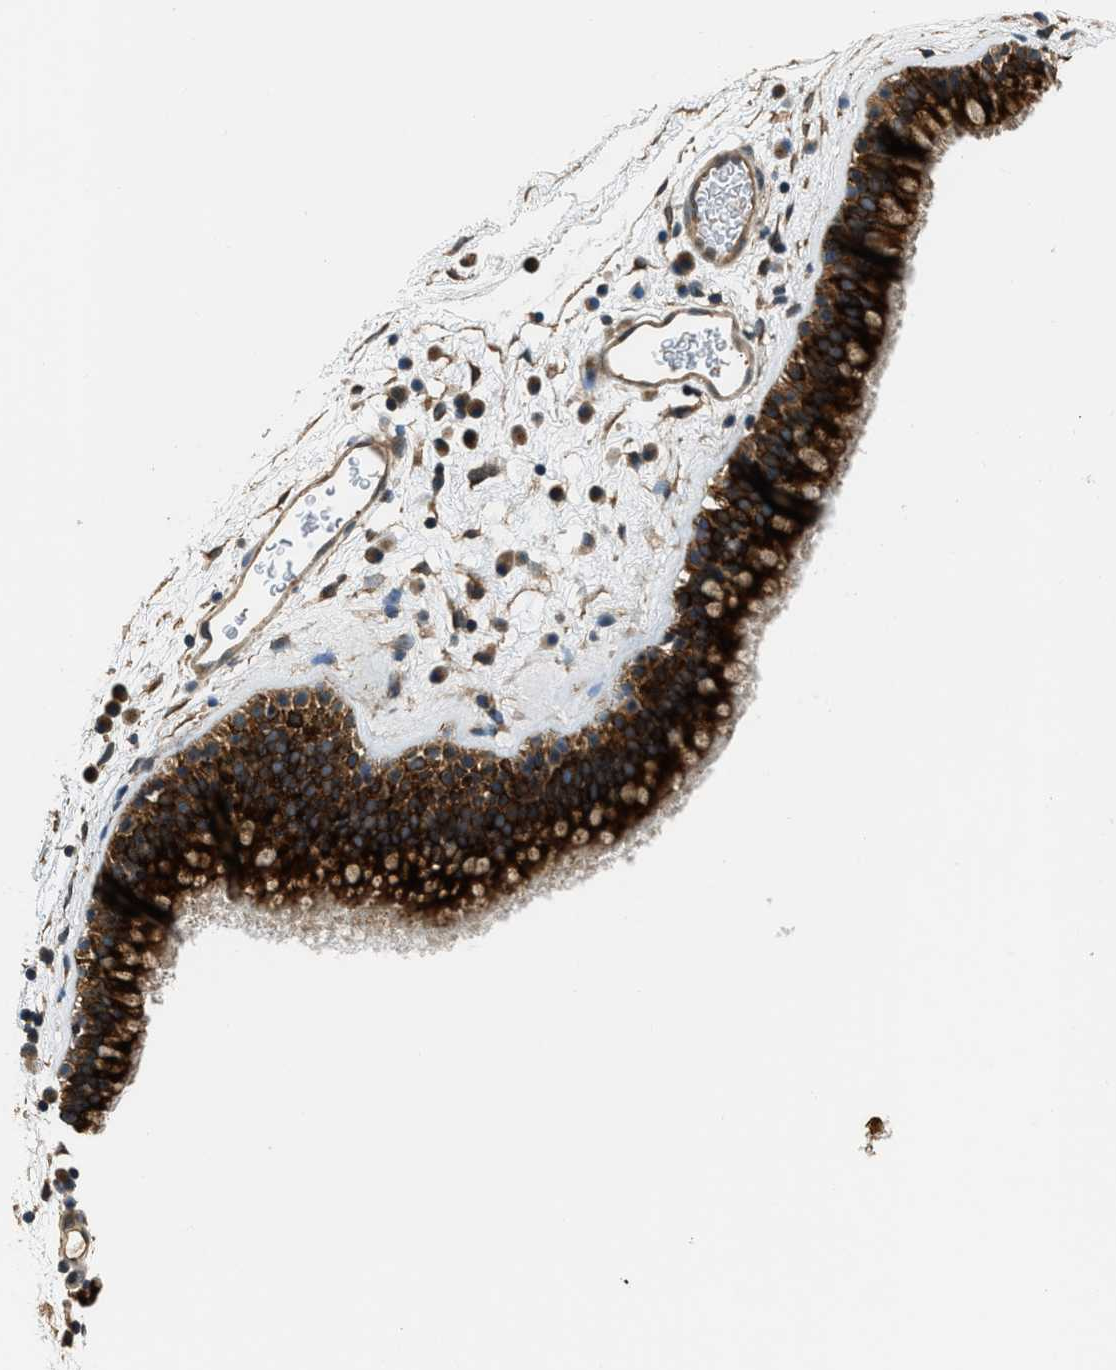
{"staining": {"intensity": "strong", "quantity": ">75%", "location": "cytoplasmic/membranous"}, "tissue": "nasopharynx", "cell_type": "Respiratory epithelial cells", "image_type": "normal", "snomed": [{"axis": "morphology", "description": "Normal tissue, NOS"}, {"axis": "morphology", "description": "Inflammation, NOS"}, {"axis": "topography", "description": "Nasopharynx"}], "caption": "Strong cytoplasmic/membranous staining for a protein is identified in approximately >75% of respiratory epithelial cells of unremarkable nasopharynx using immunohistochemistry.", "gene": "IL3RA", "patient": {"sex": "male", "age": 48}}